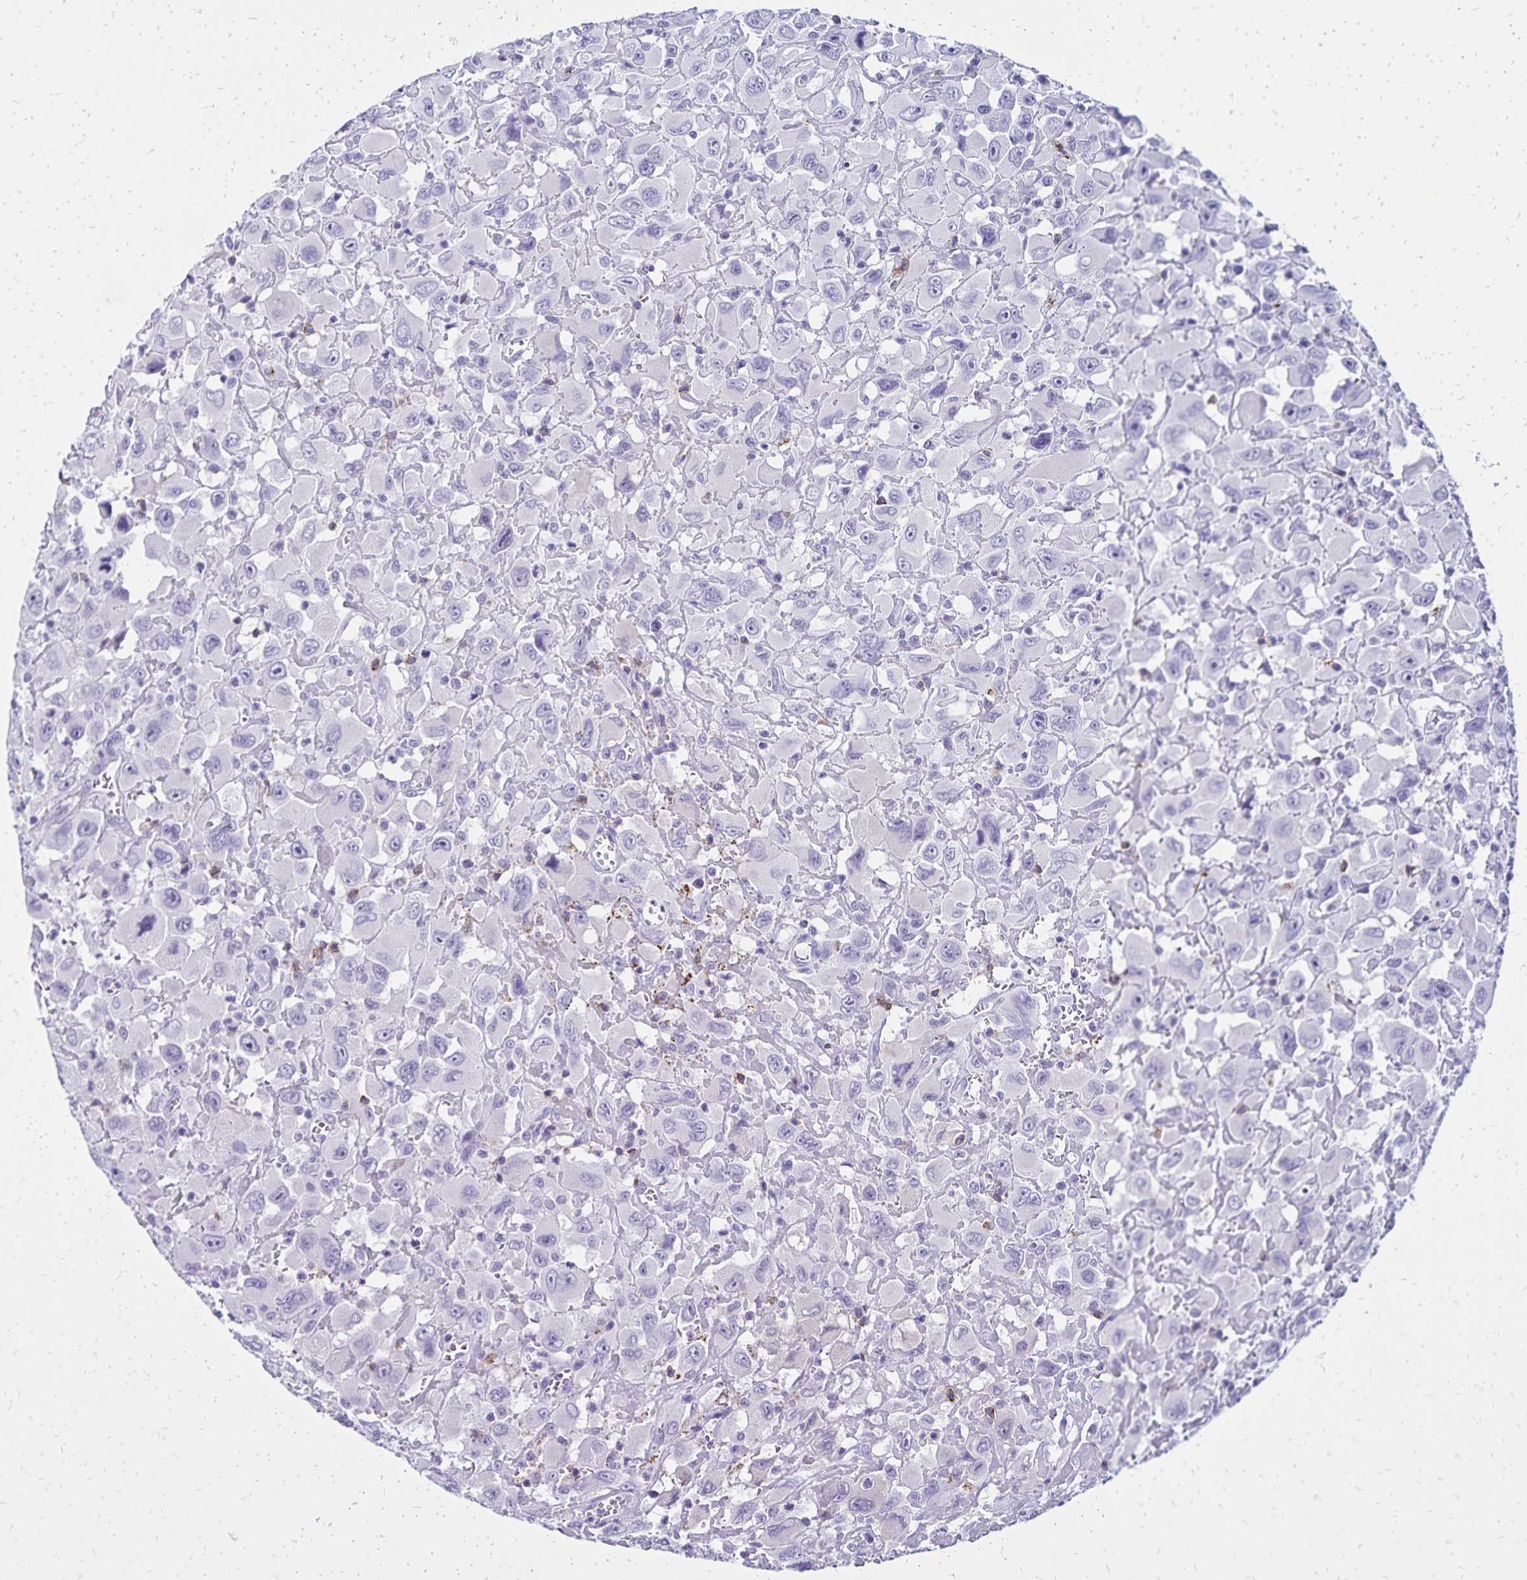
{"staining": {"intensity": "negative", "quantity": "none", "location": "none"}, "tissue": "head and neck cancer", "cell_type": "Tumor cells", "image_type": "cancer", "snomed": [{"axis": "morphology", "description": "Squamous cell carcinoma, NOS"}, {"axis": "morphology", "description": "Squamous cell carcinoma, metastatic, NOS"}, {"axis": "topography", "description": "Oral tissue"}, {"axis": "topography", "description": "Head-Neck"}], "caption": "Immunohistochemistry (IHC) image of neoplastic tissue: head and neck metastatic squamous cell carcinoma stained with DAB (3,3'-diaminobenzidine) displays no significant protein expression in tumor cells. The staining was performed using DAB to visualize the protein expression in brown, while the nuclei were stained in blue with hematoxylin (Magnification: 20x).", "gene": "CD27", "patient": {"sex": "female", "age": 85}}